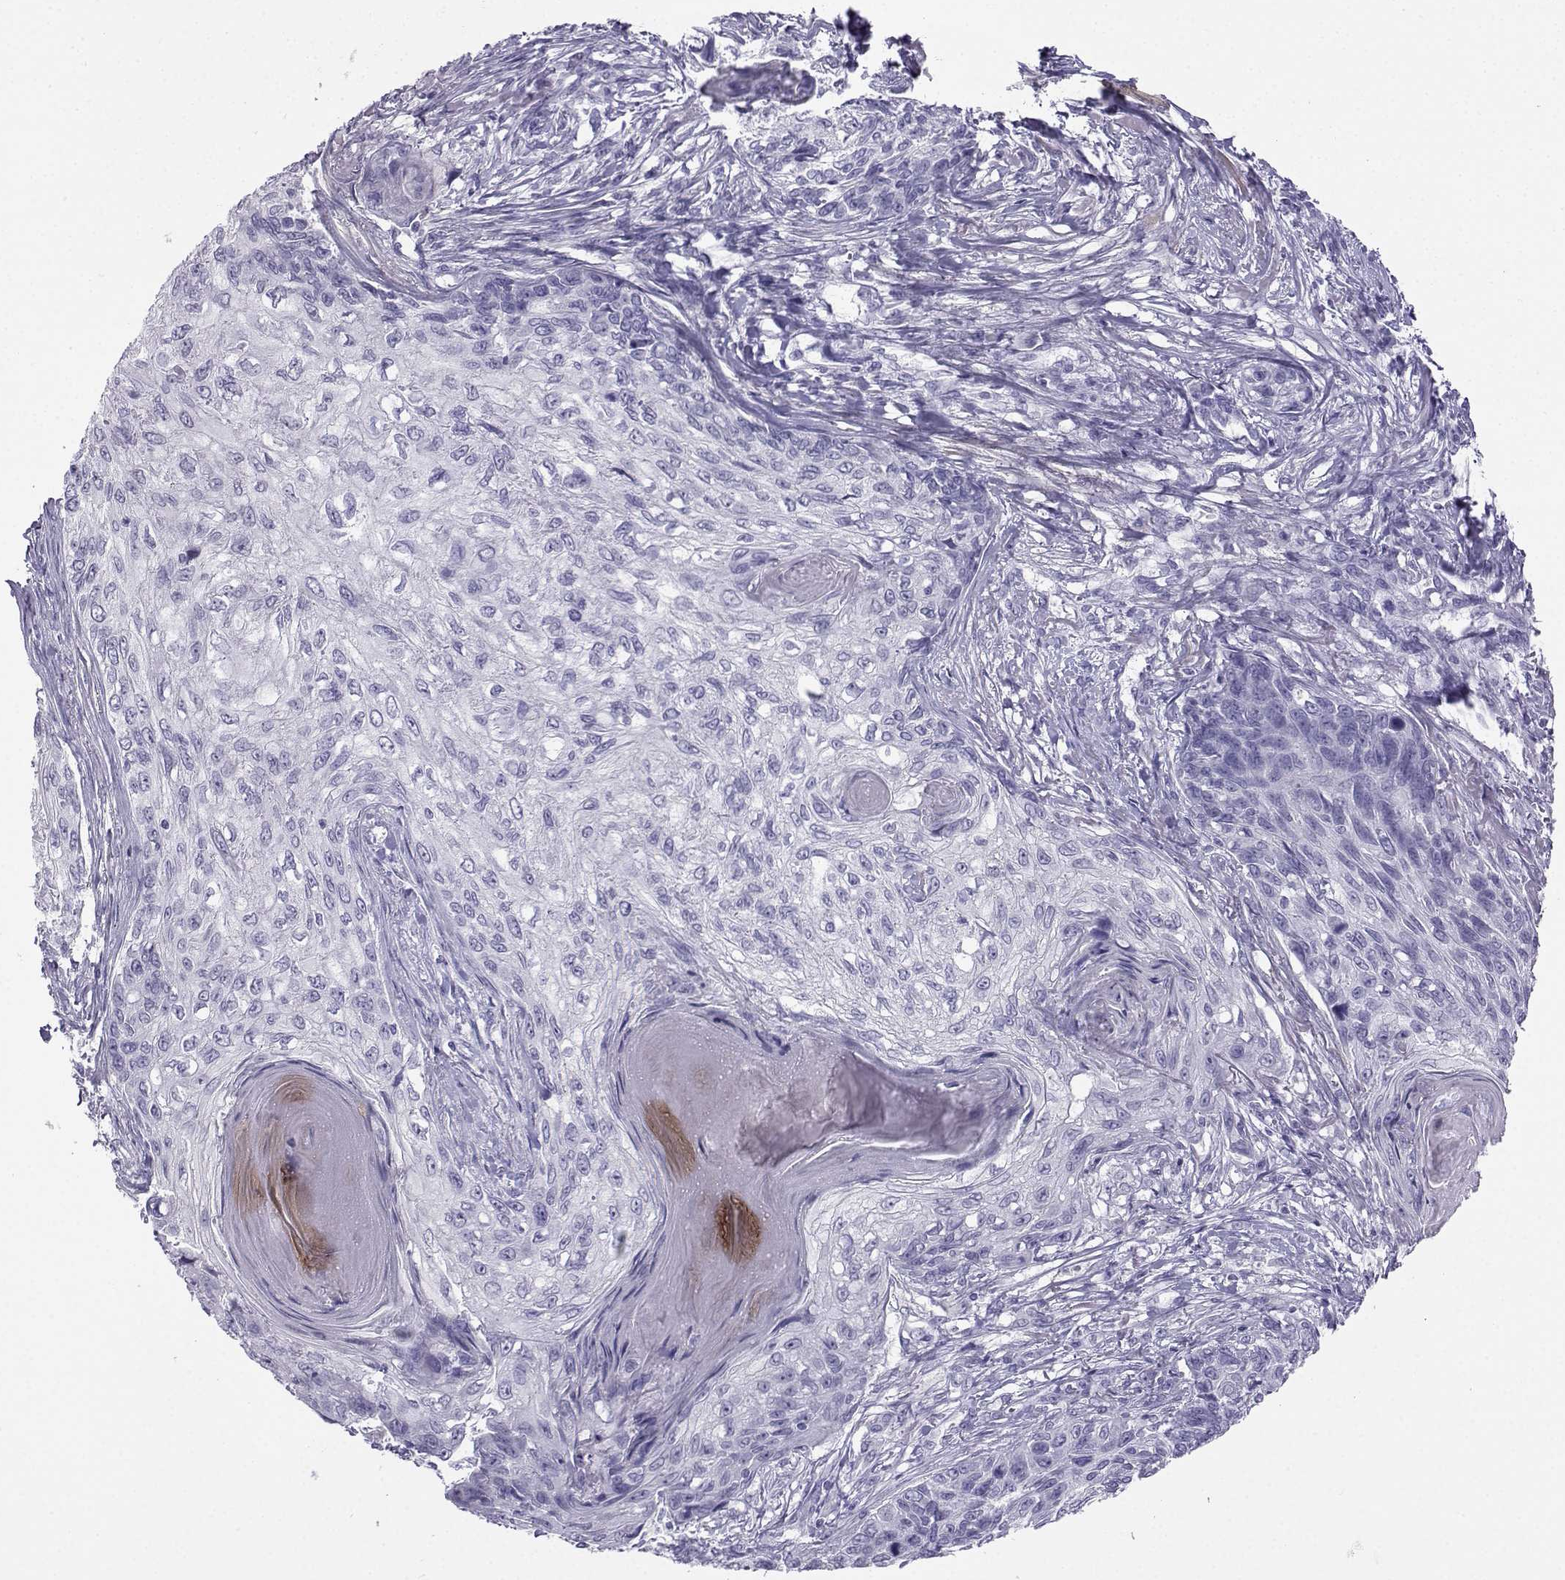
{"staining": {"intensity": "negative", "quantity": "none", "location": "none"}, "tissue": "skin cancer", "cell_type": "Tumor cells", "image_type": "cancer", "snomed": [{"axis": "morphology", "description": "Squamous cell carcinoma, NOS"}, {"axis": "topography", "description": "Skin"}], "caption": "DAB immunohistochemical staining of human skin squamous cell carcinoma demonstrates no significant staining in tumor cells.", "gene": "KIF17", "patient": {"sex": "male", "age": 92}}